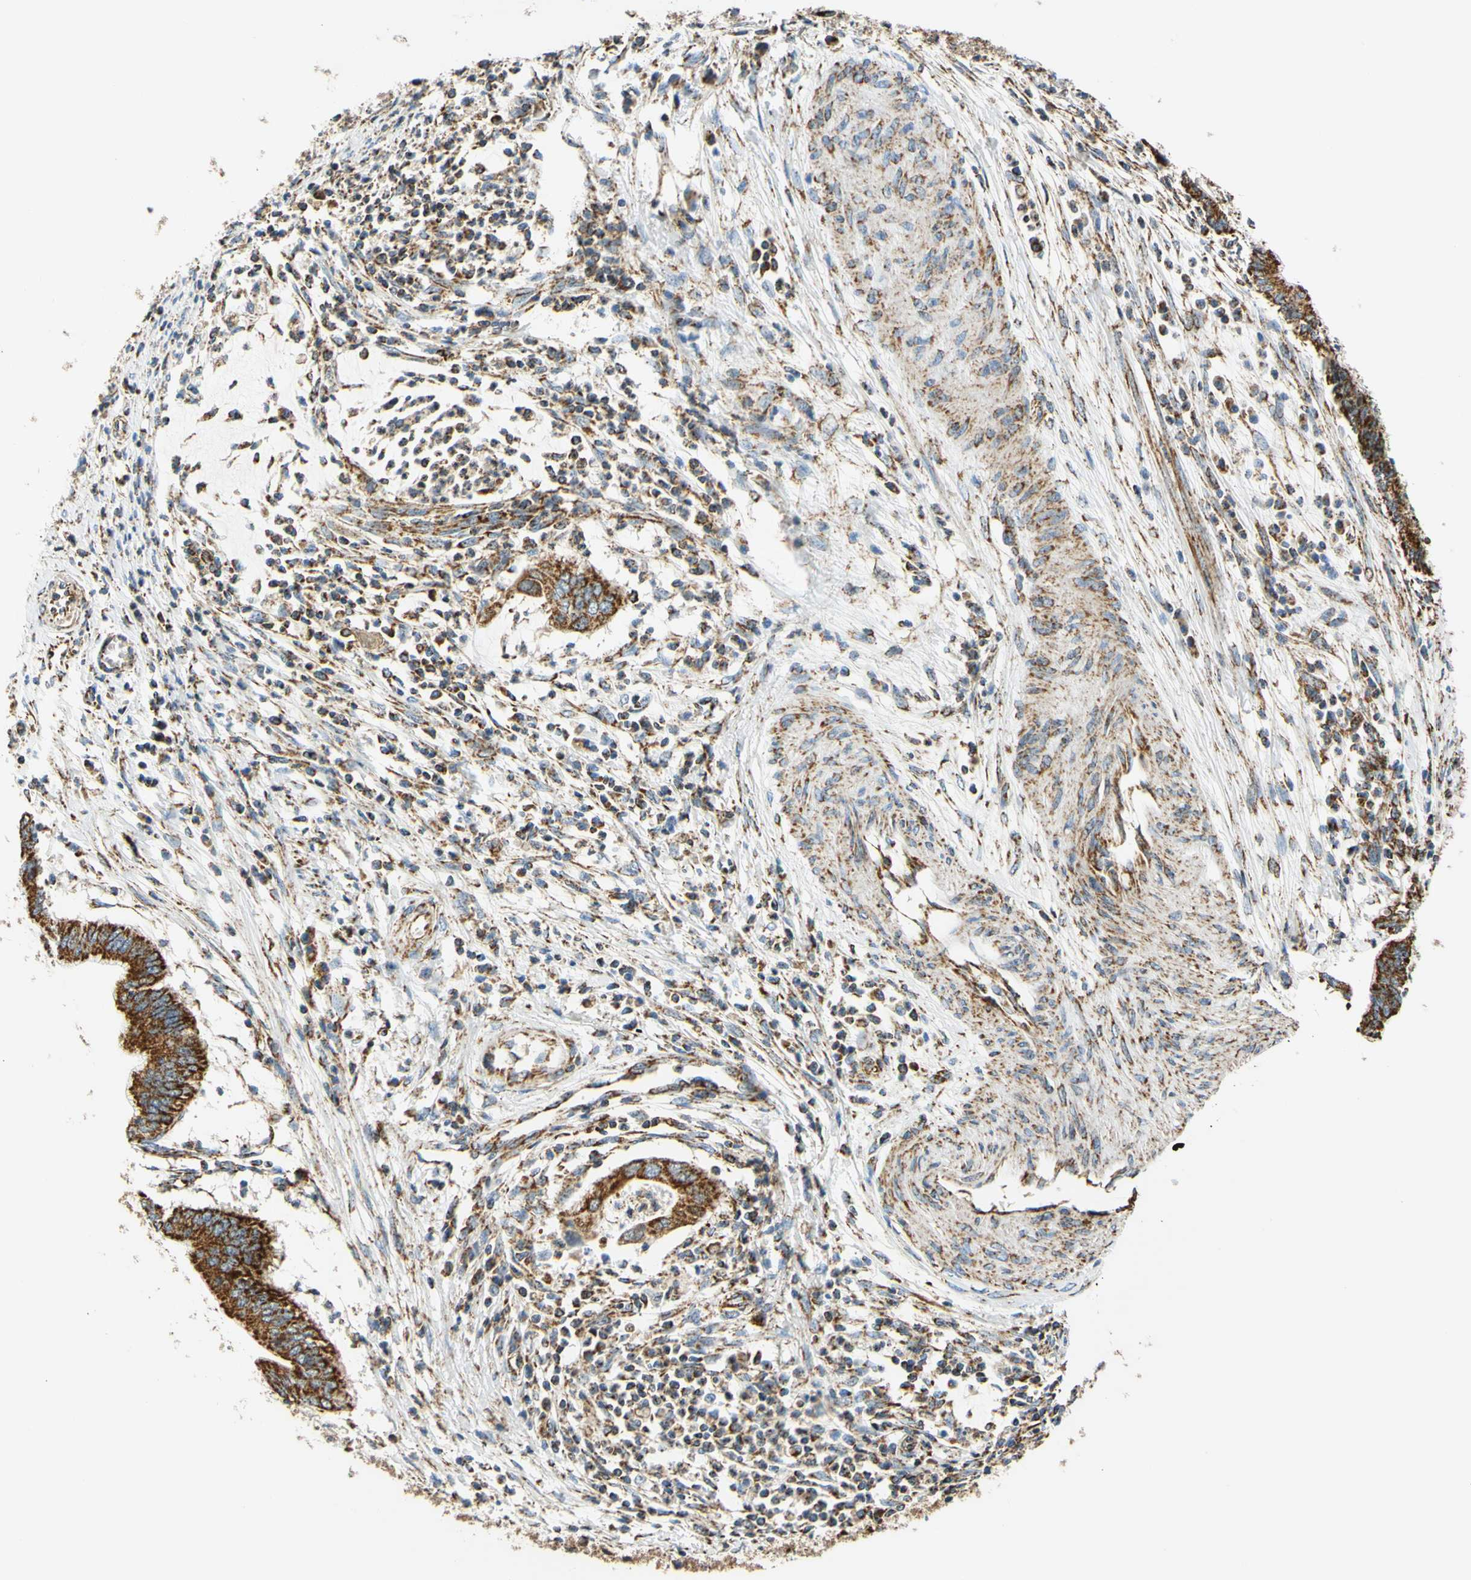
{"staining": {"intensity": "strong", "quantity": ">75%", "location": "cytoplasmic/membranous"}, "tissue": "cervical cancer", "cell_type": "Tumor cells", "image_type": "cancer", "snomed": [{"axis": "morphology", "description": "Adenocarcinoma, NOS"}, {"axis": "topography", "description": "Cervix"}], "caption": "The histopathology image demonstrates immunohistochemical staining of cervical cancer. There is strong cytoplasmic/membranous positivity is identified in about >75% of tumor cells.", "gene": "MAVS", "patient": {"sex": "female", "age": 36}}